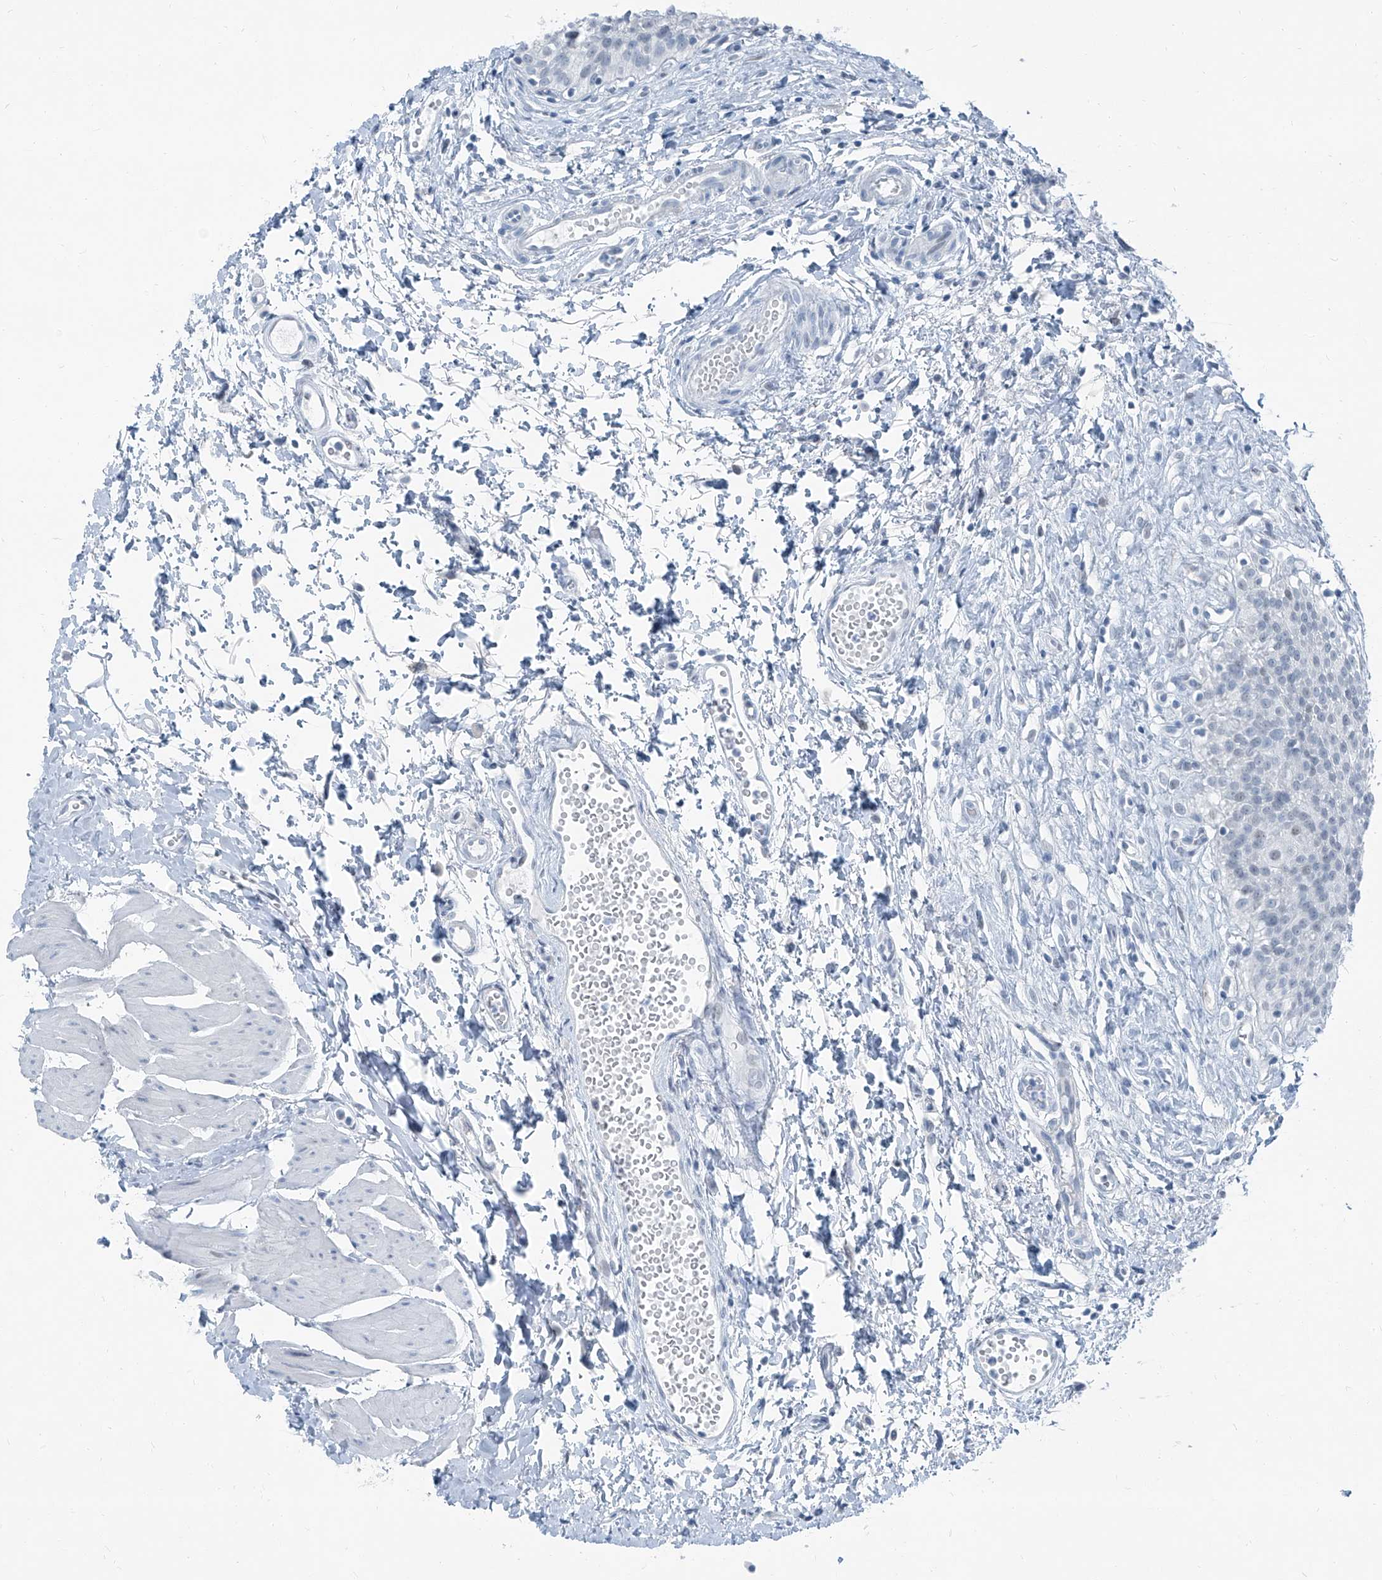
{"staining": {"intensity": "negative", "quantity": "none", "location": "none"}, "tissue": "urinary bladder", "cell_type": "Urothelial cells", "image_type": "normal", "snomed": [{"axis": "morphology", "description": "Normal tissue, NOS"}, {"axis": "topography", "description": "Urinary bladder"}], "caption": "DAB (3,3'-diaminobenzidine) immunohistochemical staining of normal human urinary bladder shows no significant positivity in urothelial cells. Nuclei are stained in blue.", "gene": "RGN", "patient": {"sex": "male", "age": 51}}